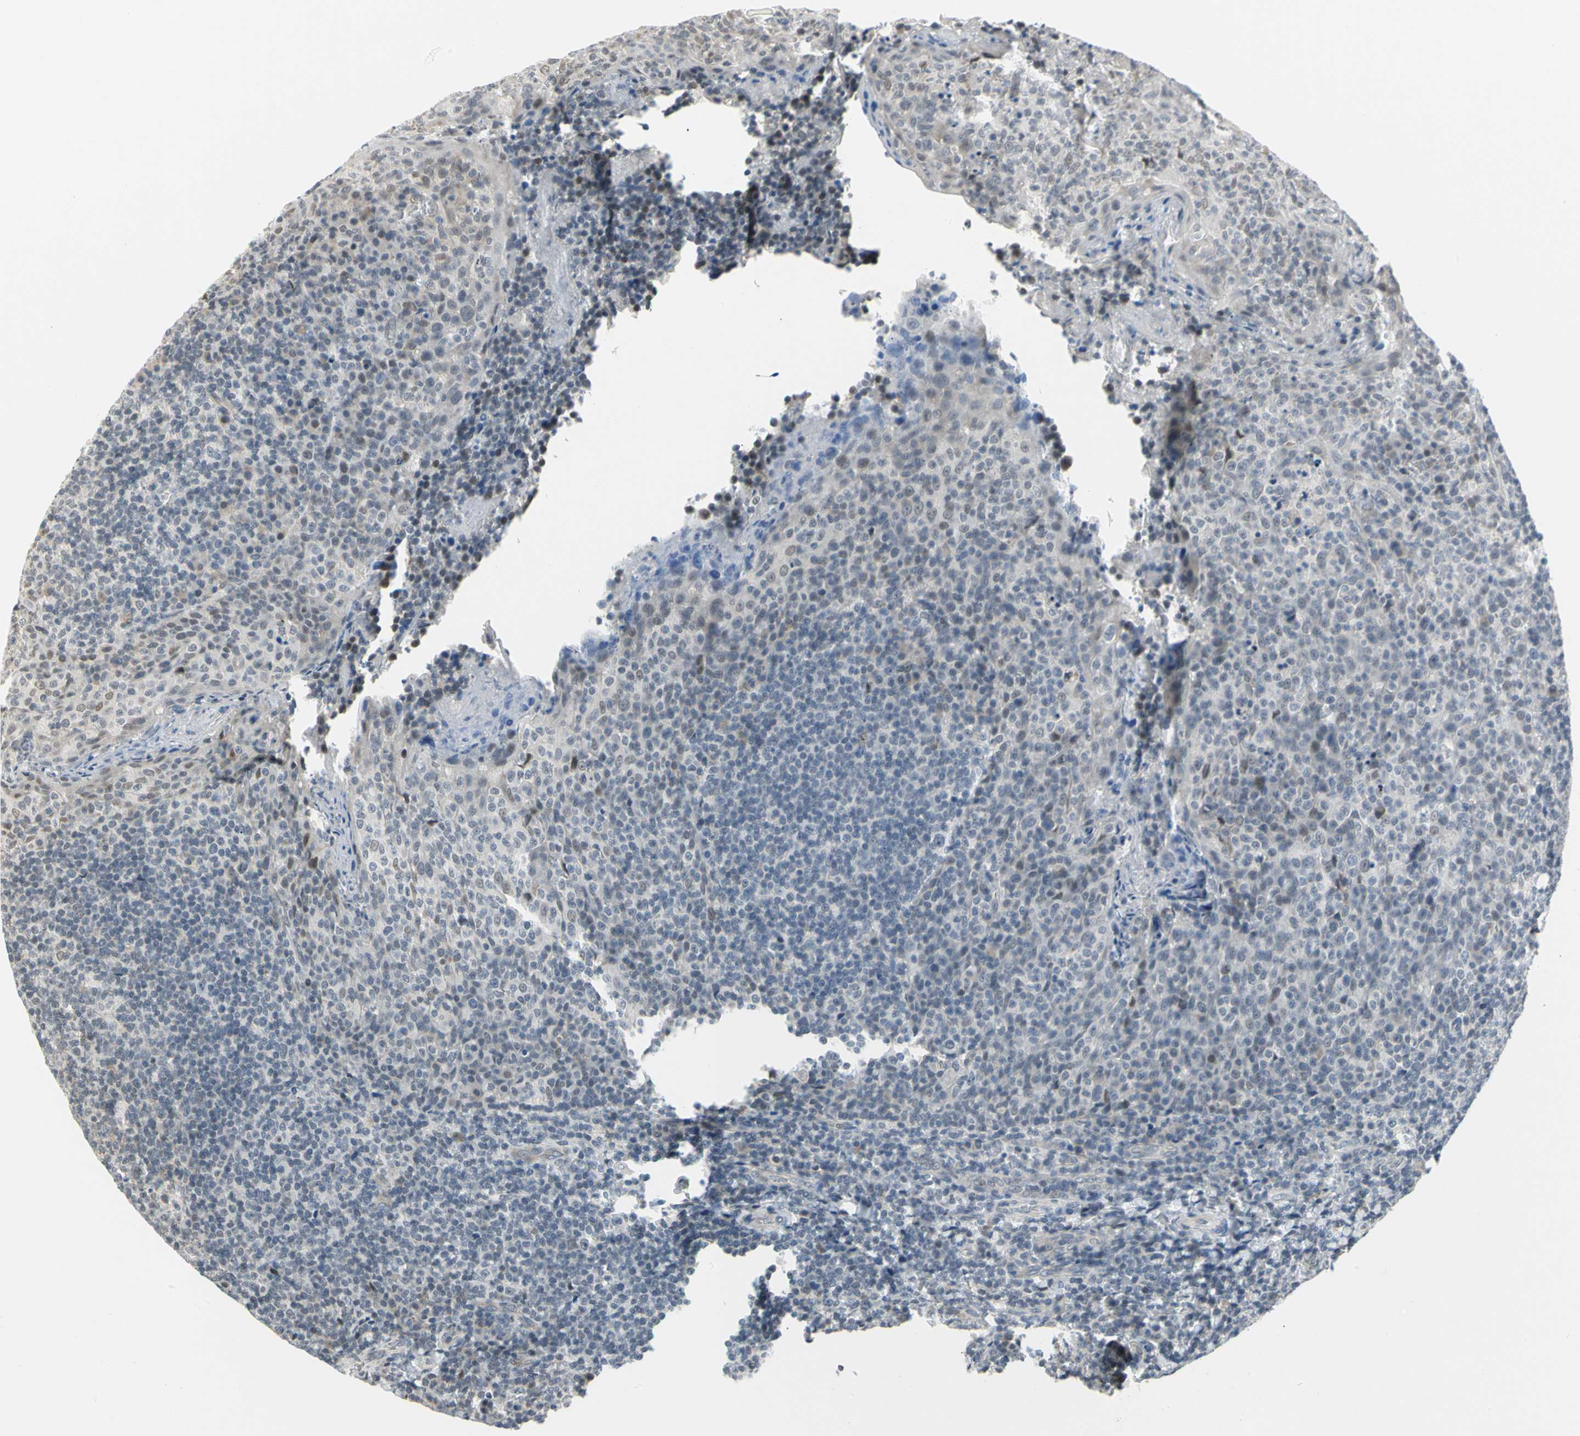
{"staining": {"intensity": "negative", "quantity": "none", "location": "none"}, "tissue": "tonsil", "cell_type": "Germinal center cells", "image_type": "normal", "snomed": [{"axis": "morphology", "description": "Normal tissue, NOS"}, {"axis": "topography", "description": "Tonsil"}], "caption": "The immunohistochemistry photomicrograph has no significant staining in germinal center cells of tonsil. The staining was performed using DAB to visualize the protein expression in brown, while the nuclei were stained in blue with hematoxylin (Magnification: 20x).", "gene": "IMPG2", "patient": {"sex": "male", "age": 17}}